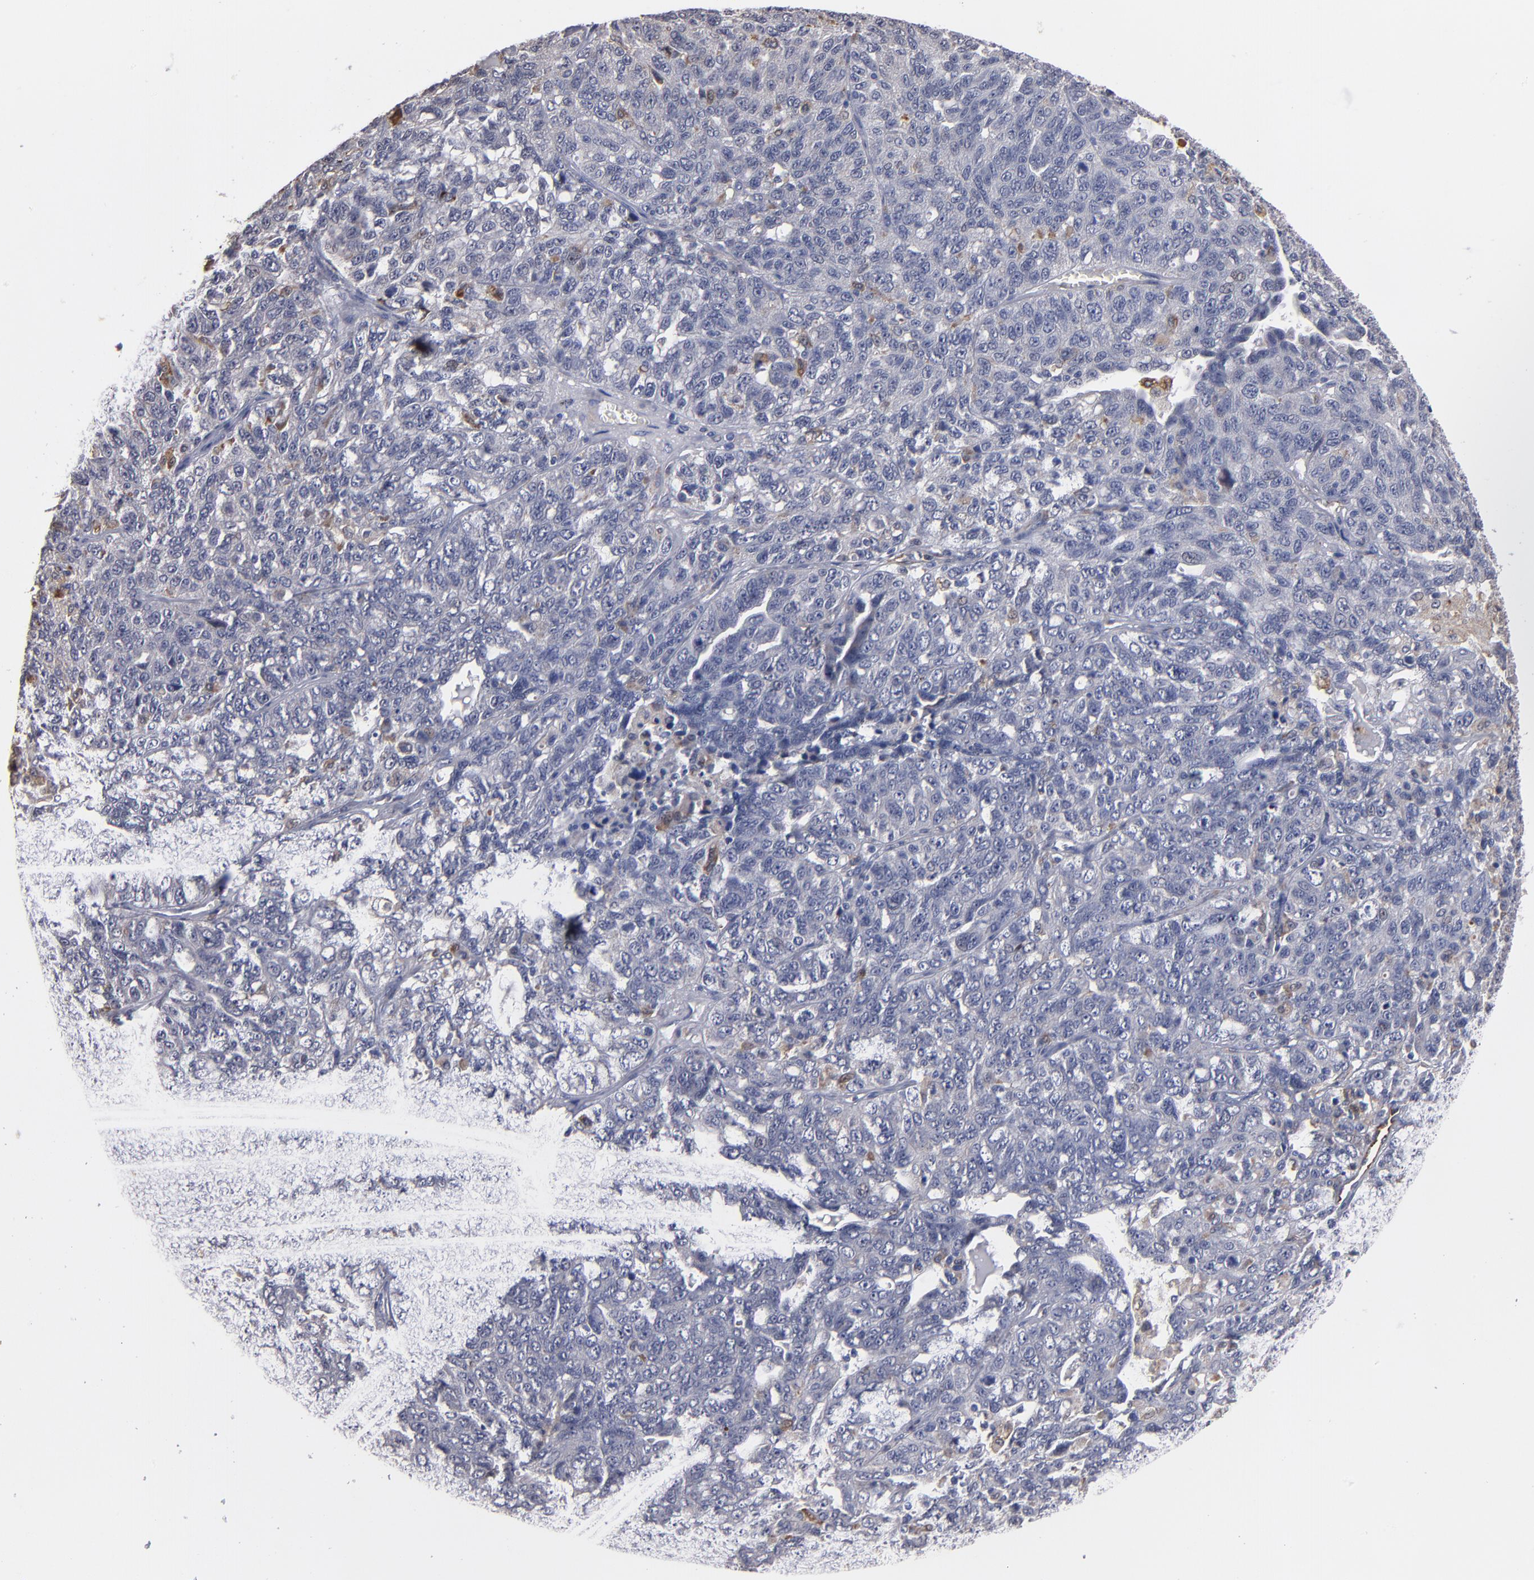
{"staining": {"intensity": "negative", "quantity": "none", "location": "none"}, "tissue": "ovarian cancer", "cell_type": "Tumor cells", "image_type": "cancer", "snomed": [{"axis": "morphology", "description": "Cystadenocarcinoma, serous, NOS"}, {"axis": "topography", "description": "Ovary"}], "caption": "Immunohistochemical staining of serous cystadenocarcinoma (ovarian) shows no significant expression in tumor cells. Nuclei are stained in blue.", "gene": "SELP", "patient": {"sex": "female", "age": 71}}